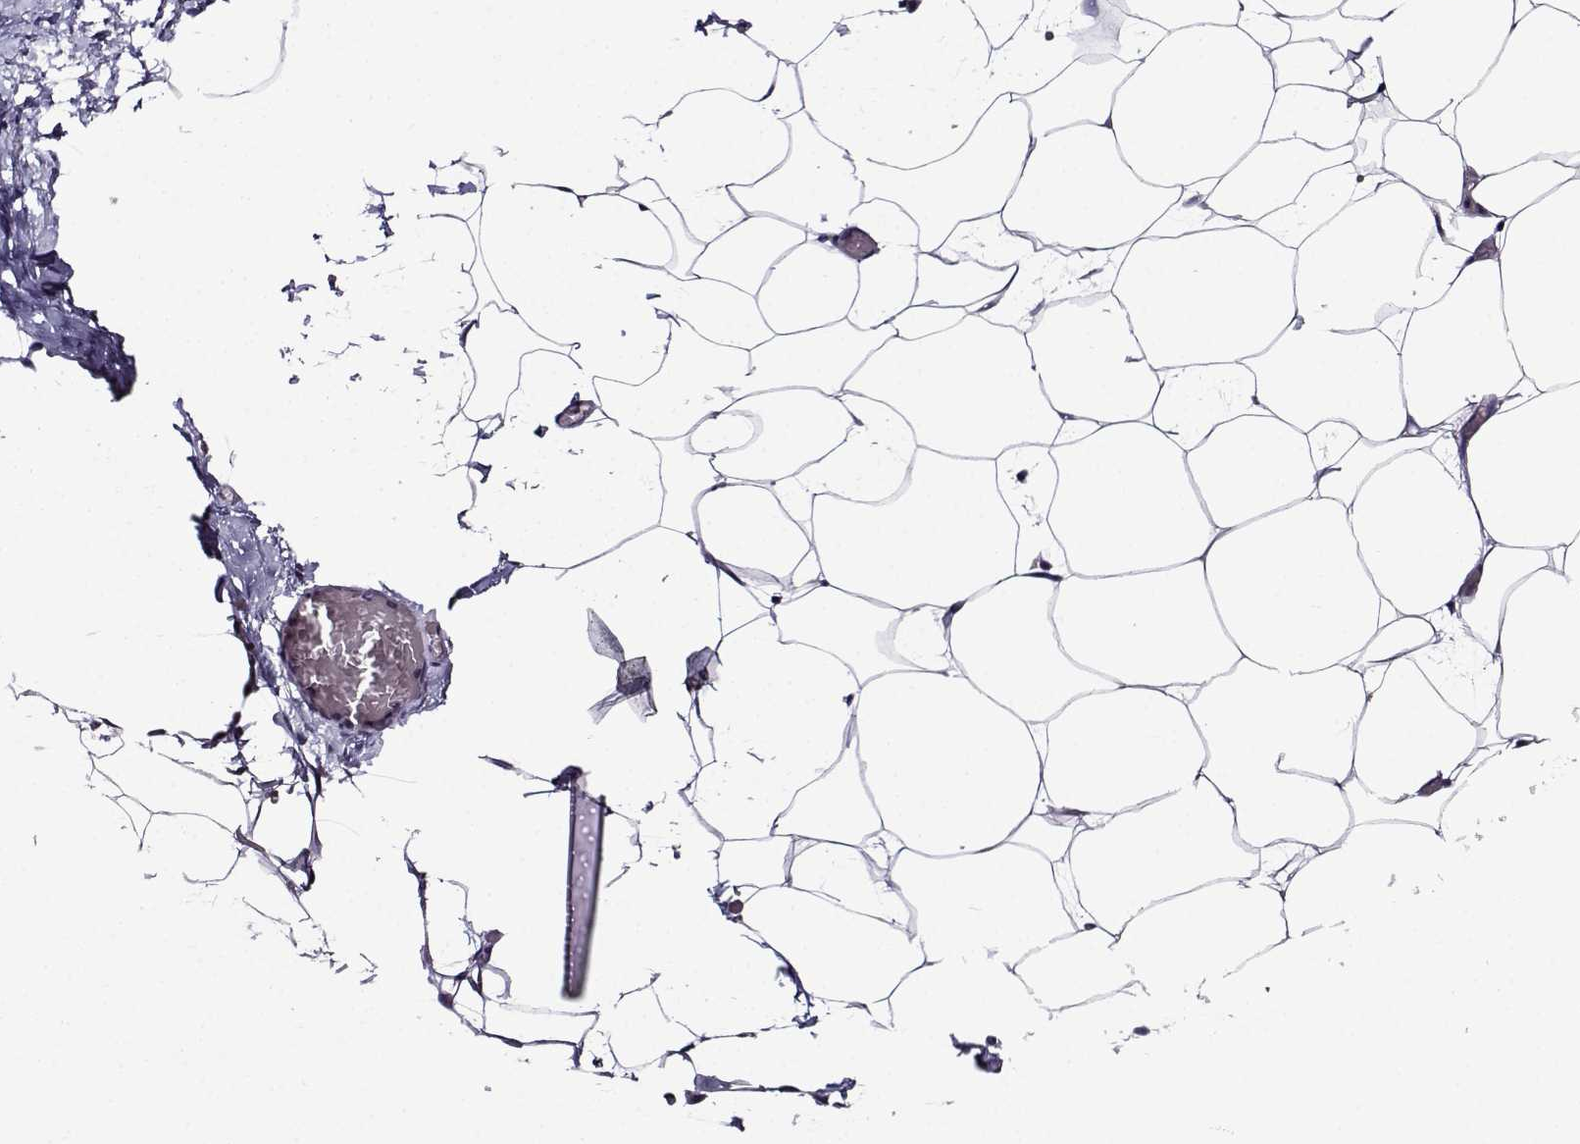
{"staining": {"intensity": "negative", "quantity": "none", "location": "none"}, "tissue": "adipose tissue", "cell_type": "Adipocytes", "image_type": "normal", "snomed": [{"axis": "morphology", "description": "Normal tissue, NOS"}, {"axis": "topography", "description": "Adipose tissue"}], "caption": "This image is of normal adipose tissue stained with immunohistochemistry to label a protein in brown with the nuclei are counter-stained blue. There is no expression in adipocytes. (DAB immunohistochemistry (IHC) visualized using brightfield microscopy, high magnification).", "gene": "TMEM266", "patient": {"sex": "male", "age": 57}}